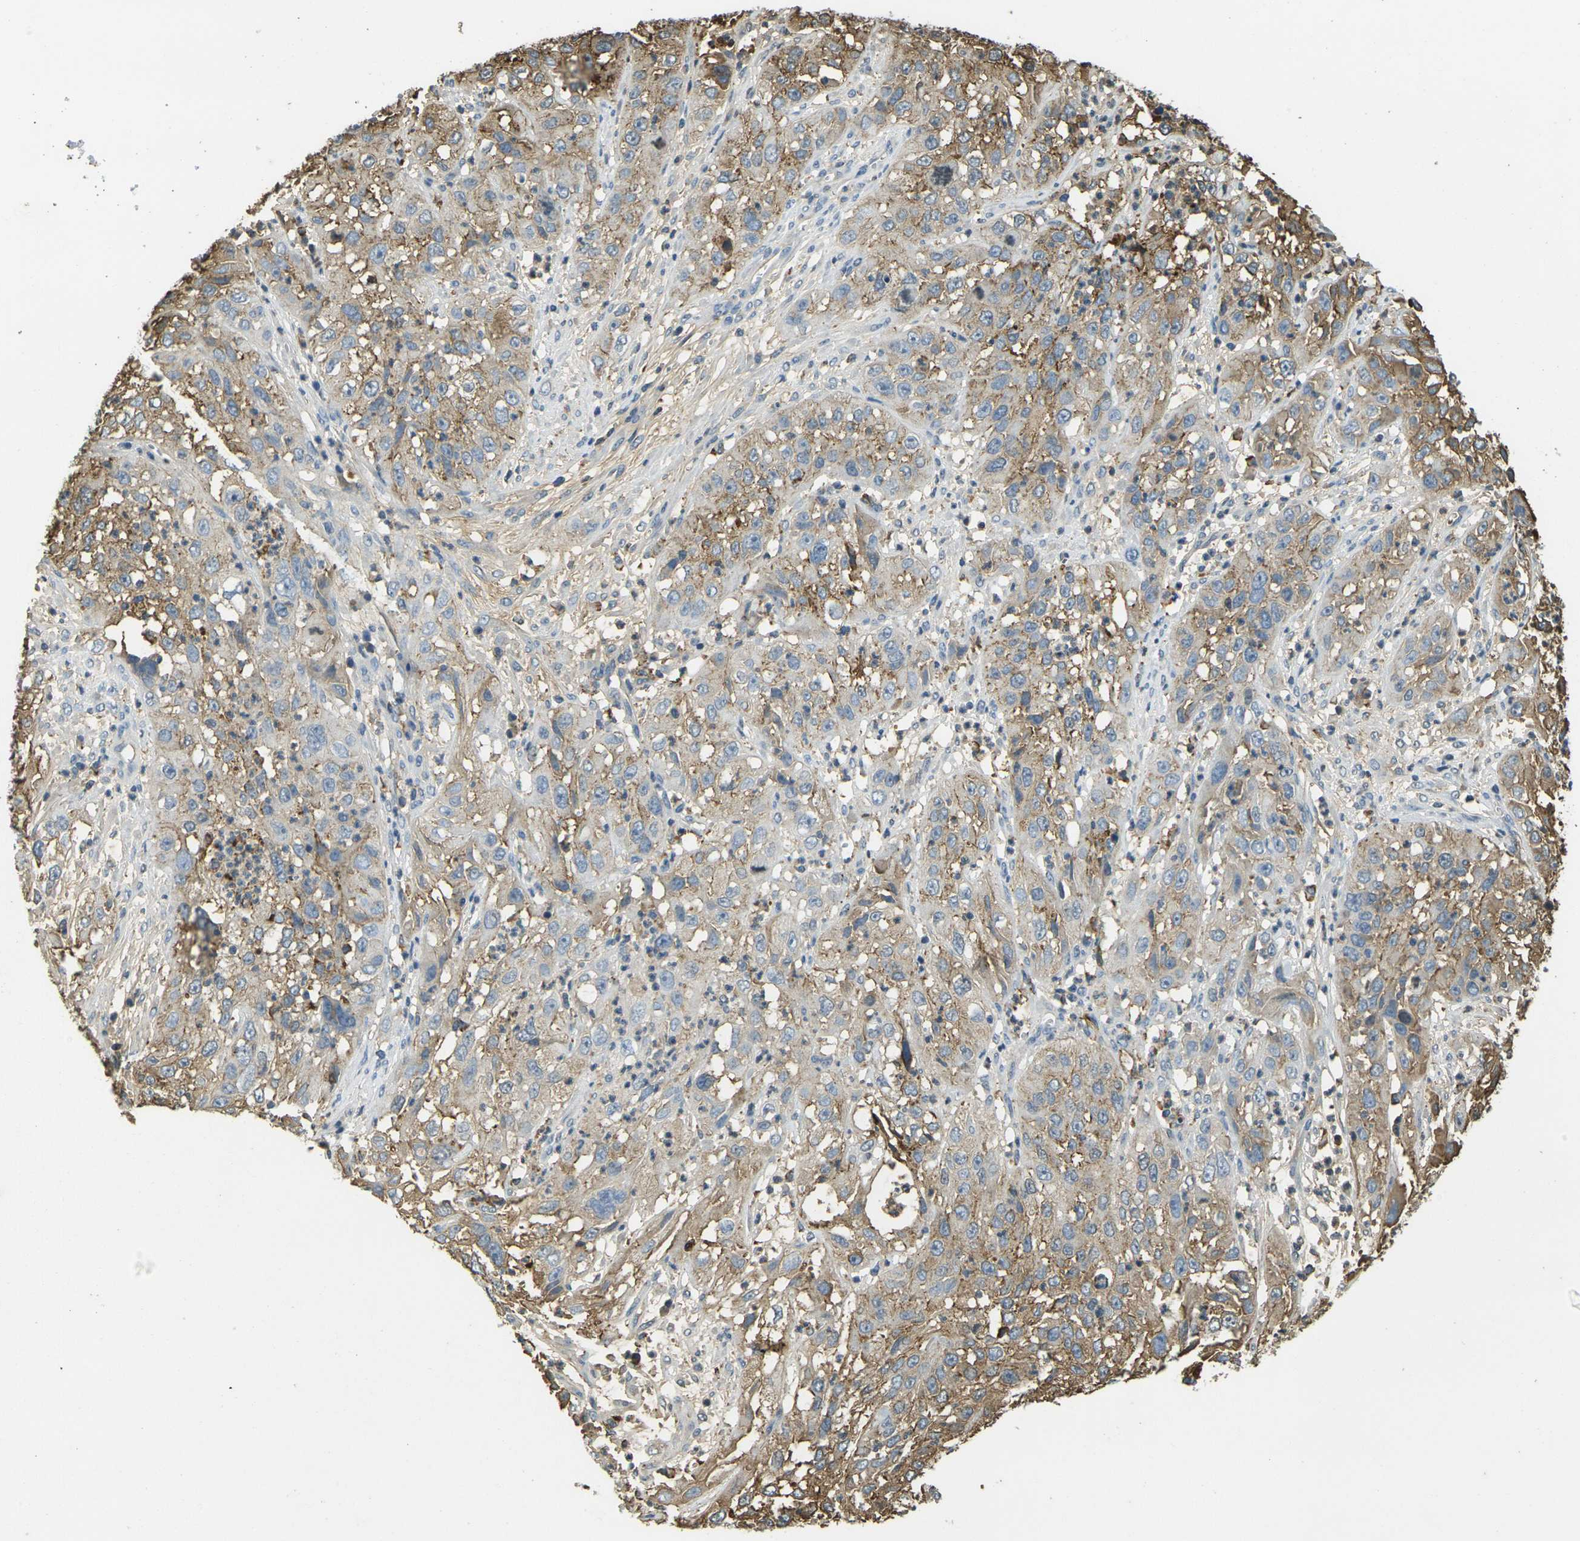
{"staining": {"intensity": "moderate", "quantity": ">75%", "location": "cytoplasmic/membranous"}, "tissue": "cervical cancer", "cell_type": "Tumor cells", "image_type": "cancer", "snomed": [{"axis": "morphology", "description": "Squamous cell carcinoma, NOS"}, {"axis": "topography", "description": "Cervix"}], "caption": "Protein staining displays moderate cytoplasmic/membranous staining in approximately >75% of tumor cells in cervical cancer (squamous cell carcinoma).", "gene": "PLCD1", "patient": {"sex": "female", "age": 32}}